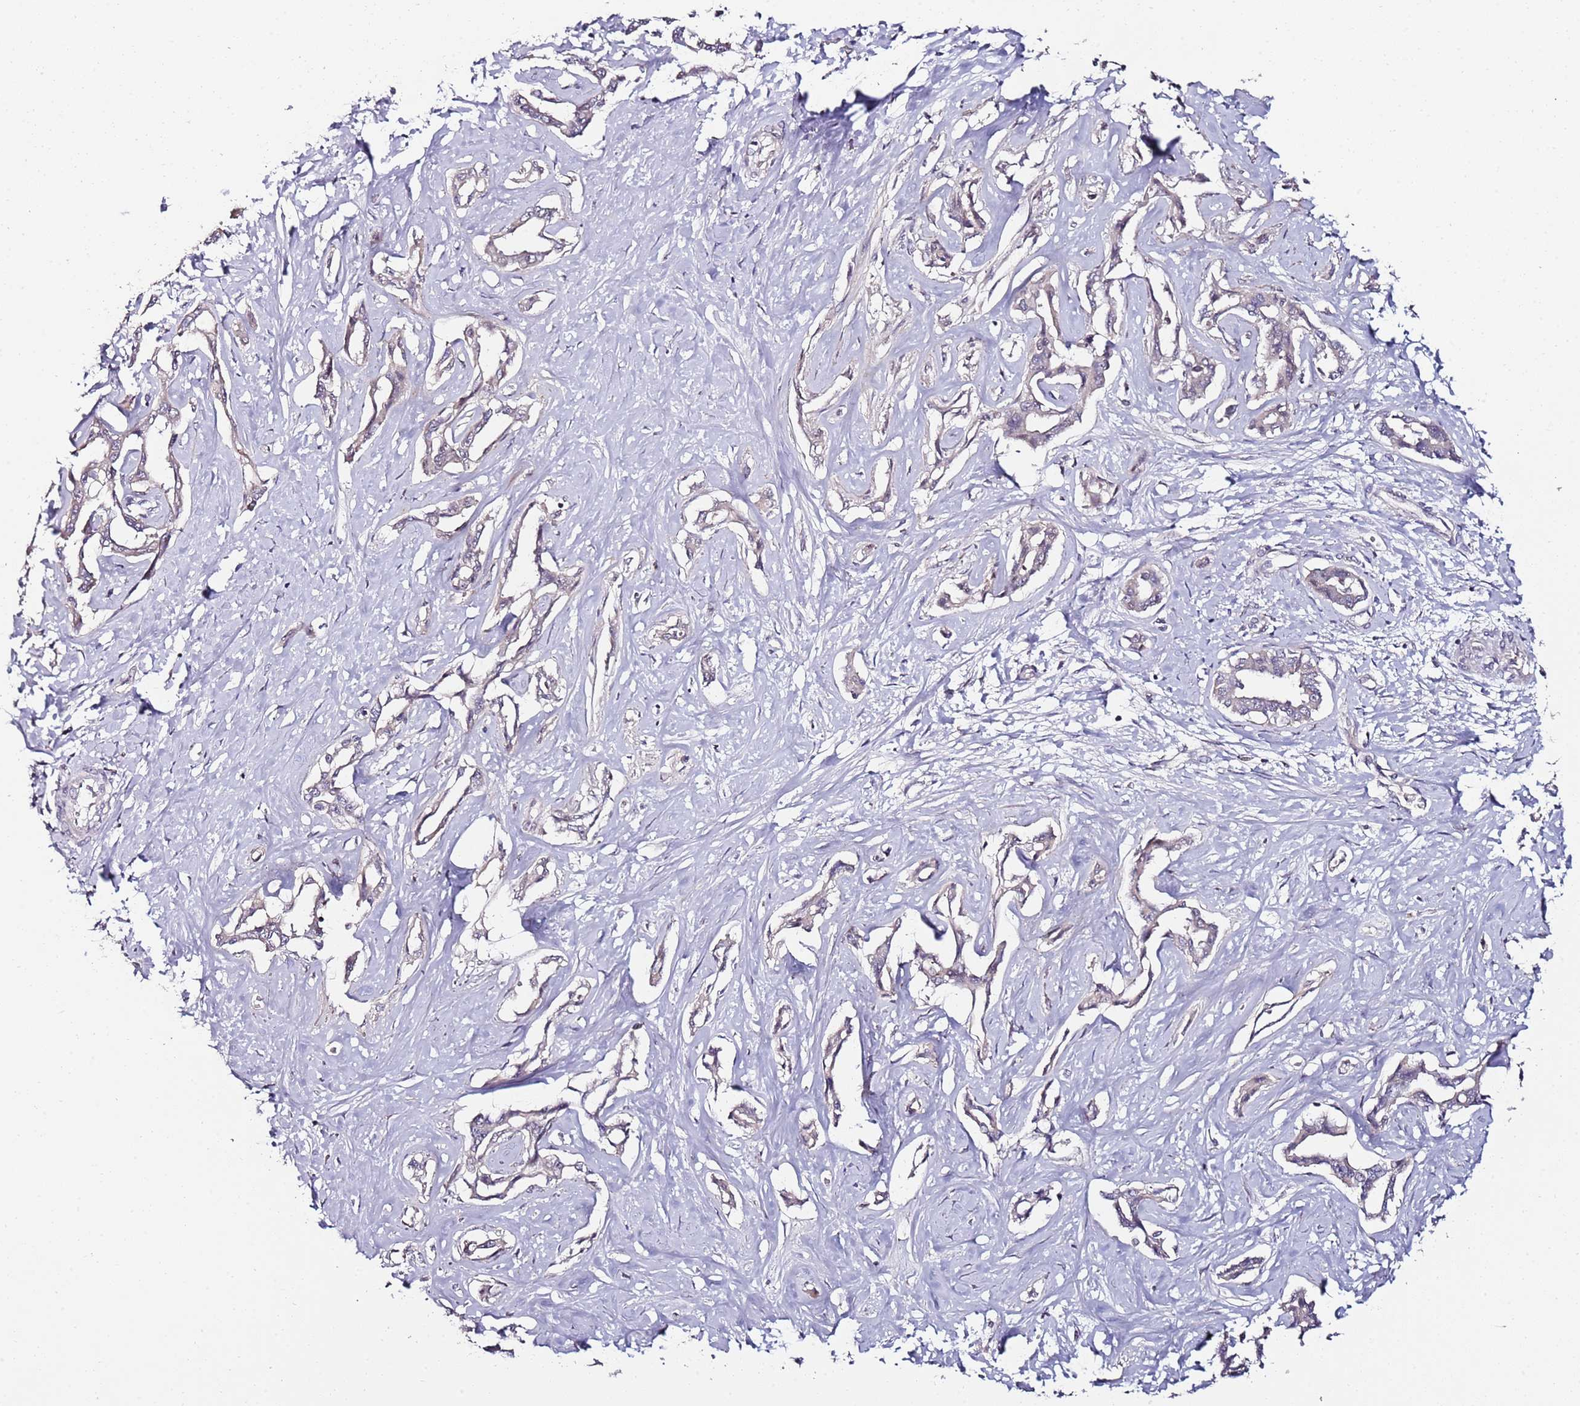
{"staining": {"intensity": "negative", "quantity": "none", "location": "none"}, "tissue": "liver cancer", "cell_type": "Tumor cells", "image_type": "cancer", "snomed": [{"axis": "morphology", "description": "Cholangiocarcinoma"}, {"axis": "topography", "description": "Liver"}], "caption": "The photomicrograph reveals no significant positivity in tumor cells of liver cholangiocarcinoma.", "gene": "DUSP28", "patient": {"sex": "male", "age": 59}}